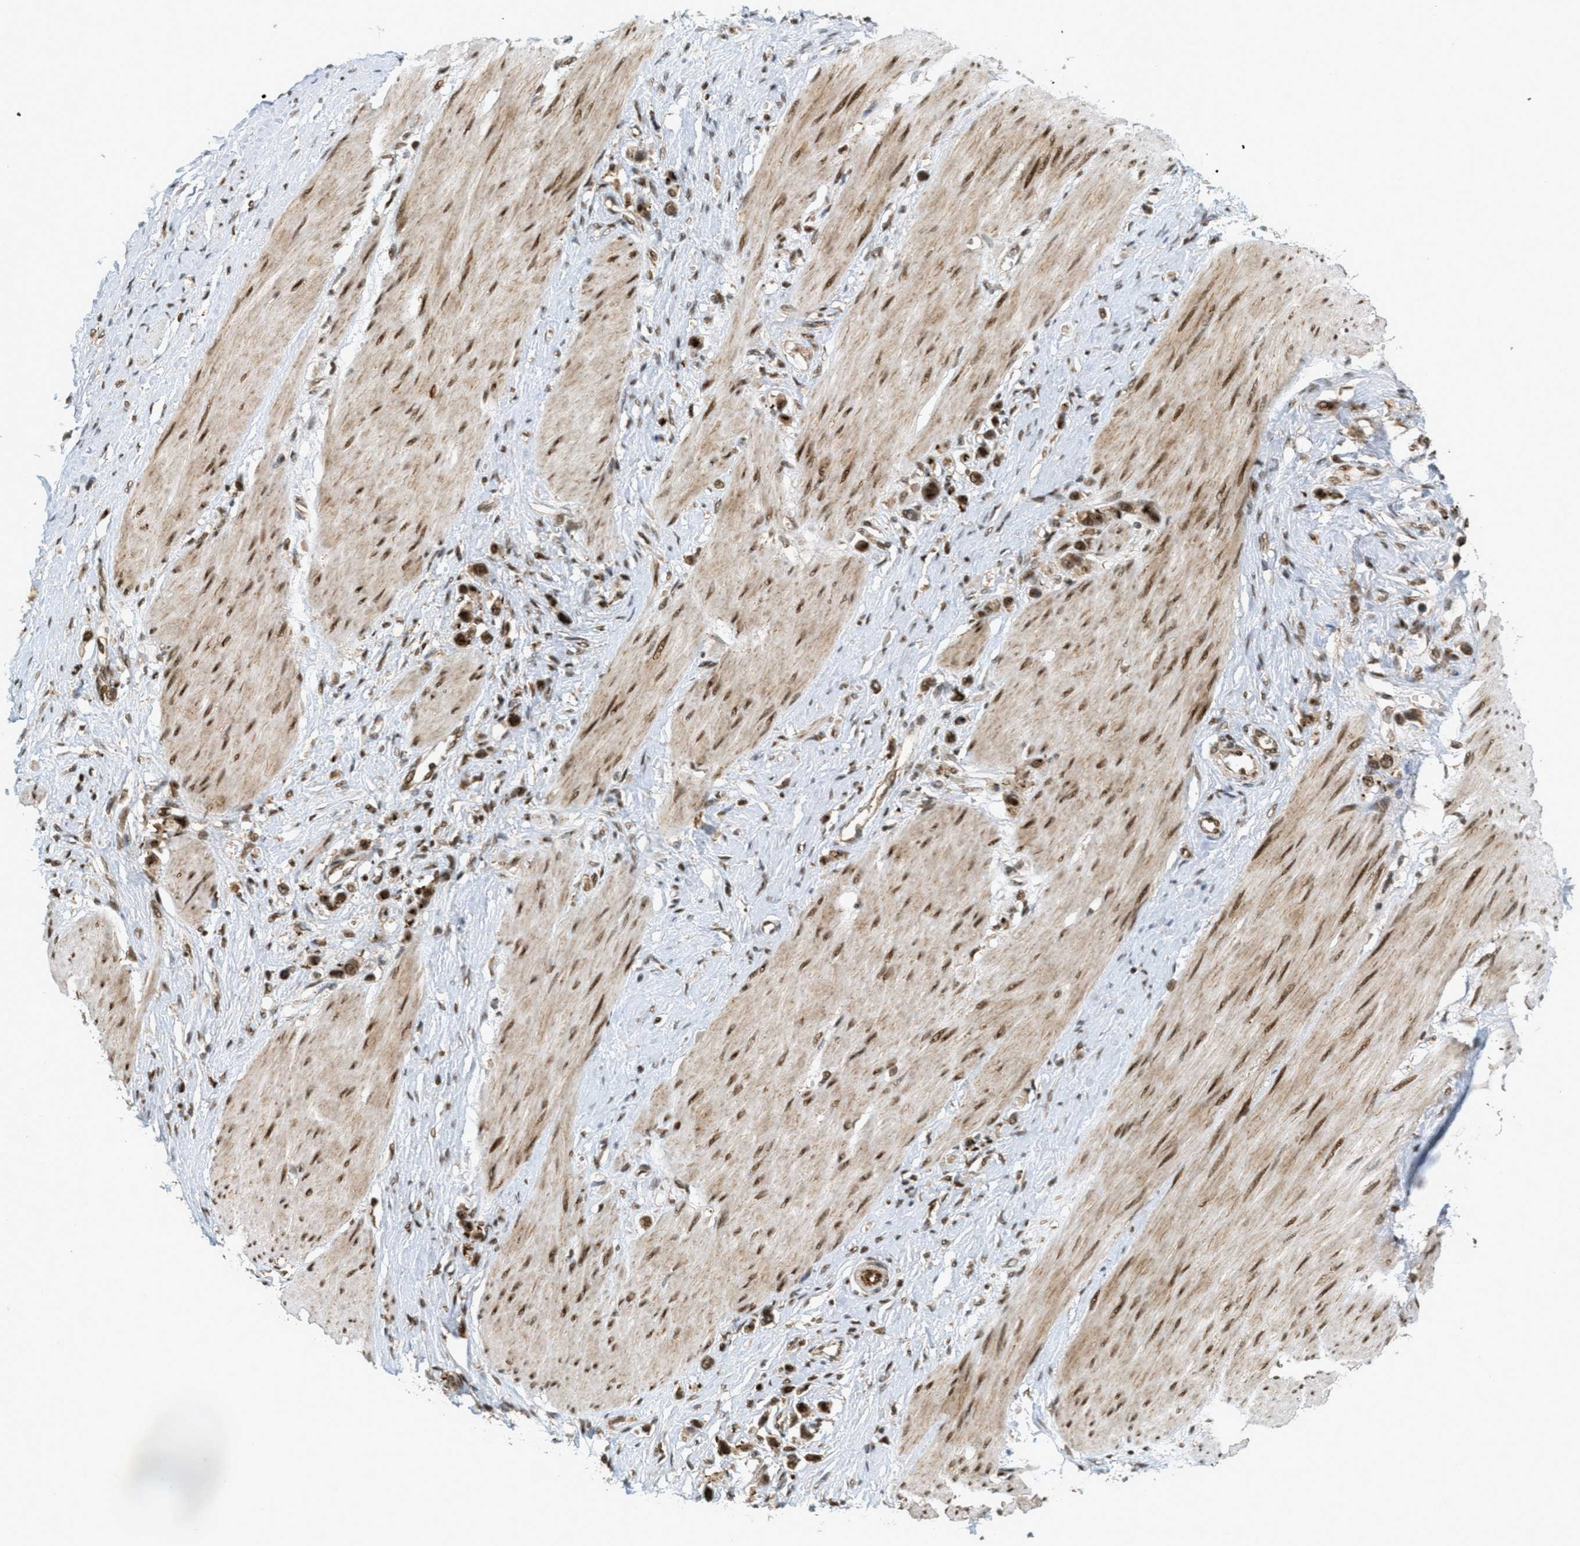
{"staining": {"intensity": "strong", "quantity": "25%-75%", "location": "cytoplasmic/membranous,nuclear"}, "tissue": "stomach cancer", "cell_type": "Tumor cells", "image_type": "cancer", "snomed": [{"axis": "morphology", "description": "Adenocarcinoma, NOS"}, {"axis": "topography", "description": "Stomach"}], "caption": "IHC (DAB (3,3'-diaminobenzidine)) staining of adenocarcinoma (stomach) shows strong cytoplasmic/membranous and nuclear protein staining in approximately 25%-75% of tumor cells.", "gene": "TLK1", "patient": {"sex": "female", "age": 65}}